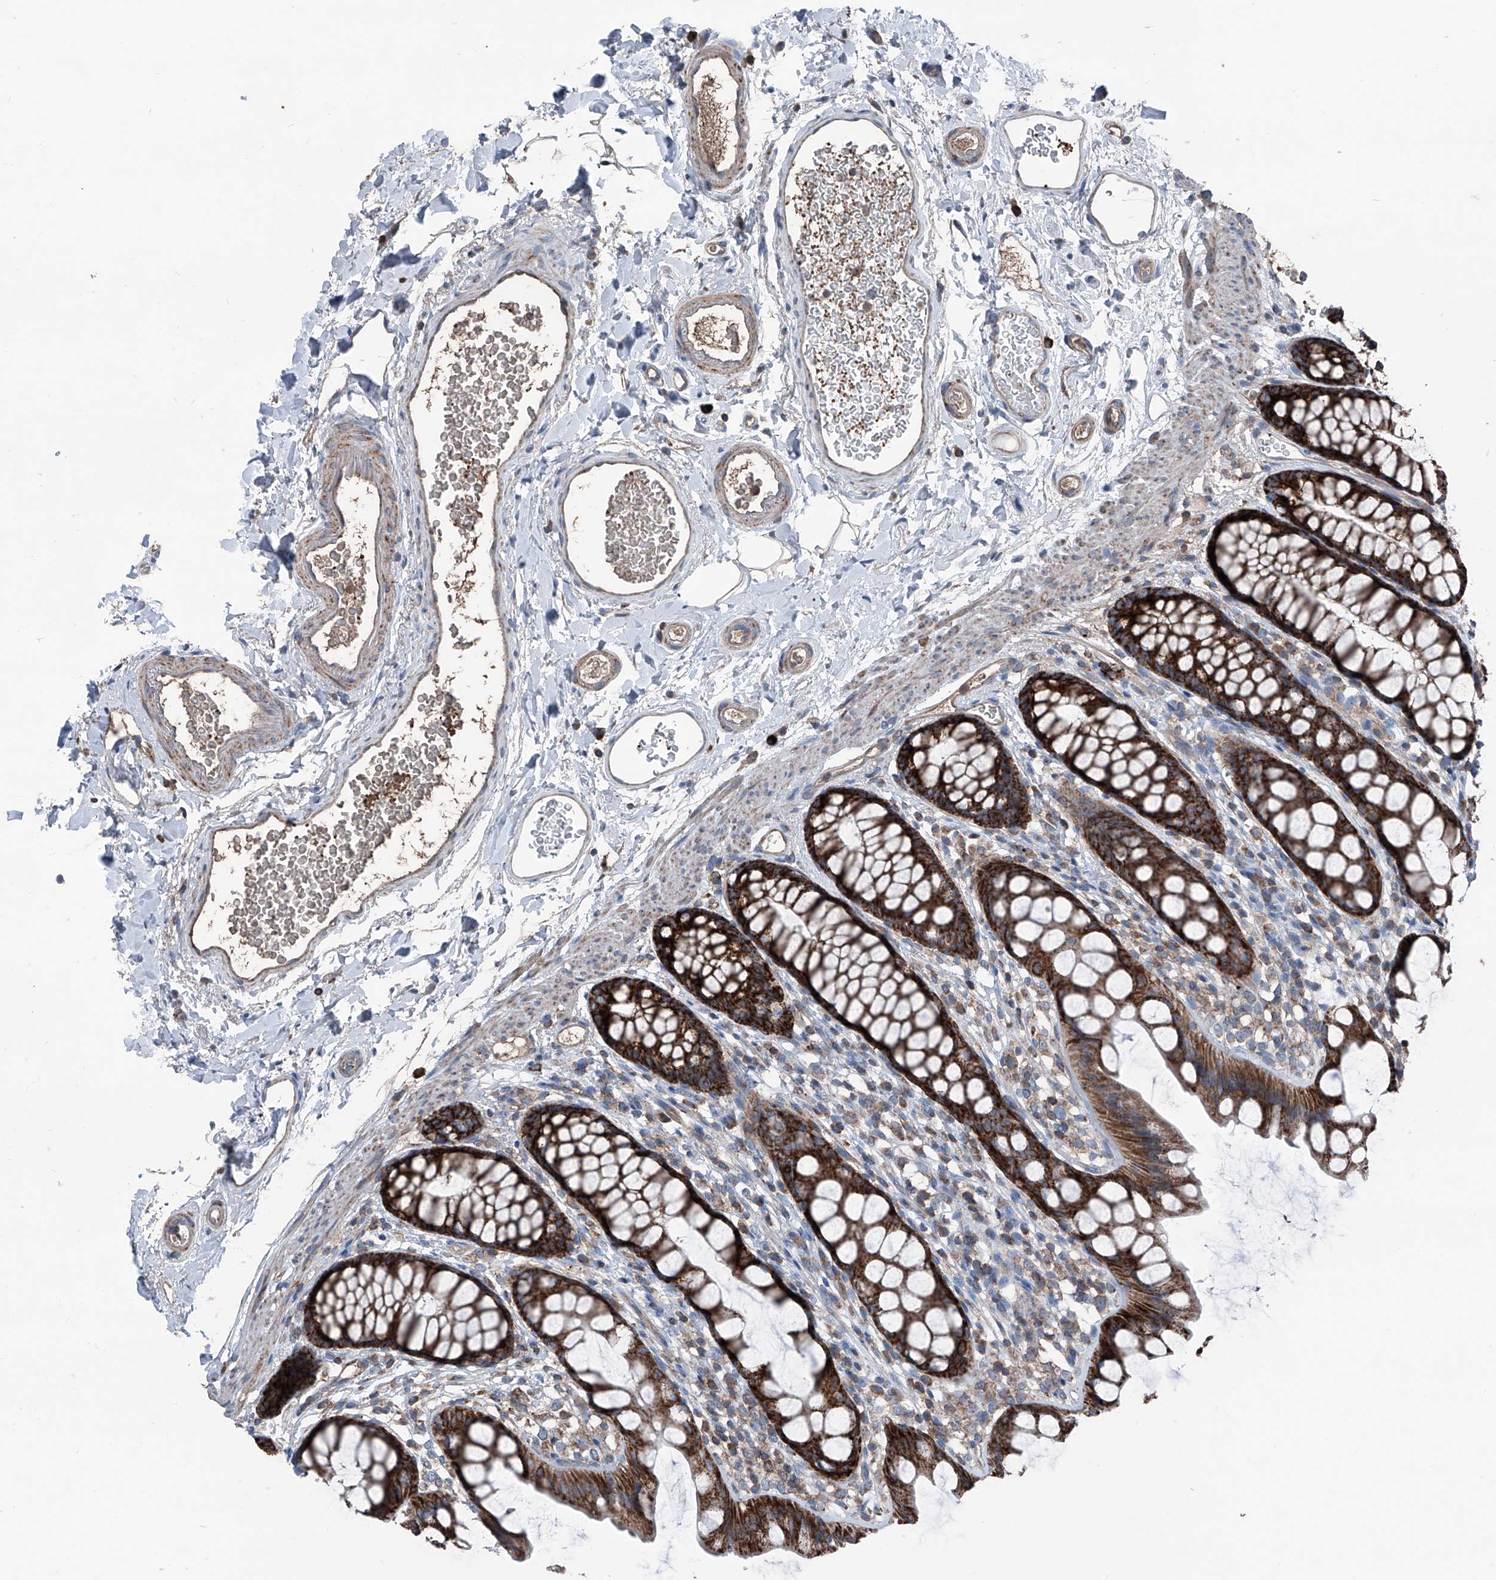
{"staining": {"intensity": "strong", "quantity": ">75%", "location": "cytoplasmic/membranous"}, "tissue": "rectum", "cell_type": "Glandular cells", "image_type": "normal", "snomed": [{"axis": "morphology", "description": "Normal tissue, NOS"}, {"axis": "topography", "description": "Rectum"}], "caption": "Immunohistochemistry of unremarkable human rectum exhibits high levels of strong cytoplasmic/membranous staining in approximately >75% of glandular cells.", "gene": "GPAT3", "patient": {"sex": "female", "age": 65}}